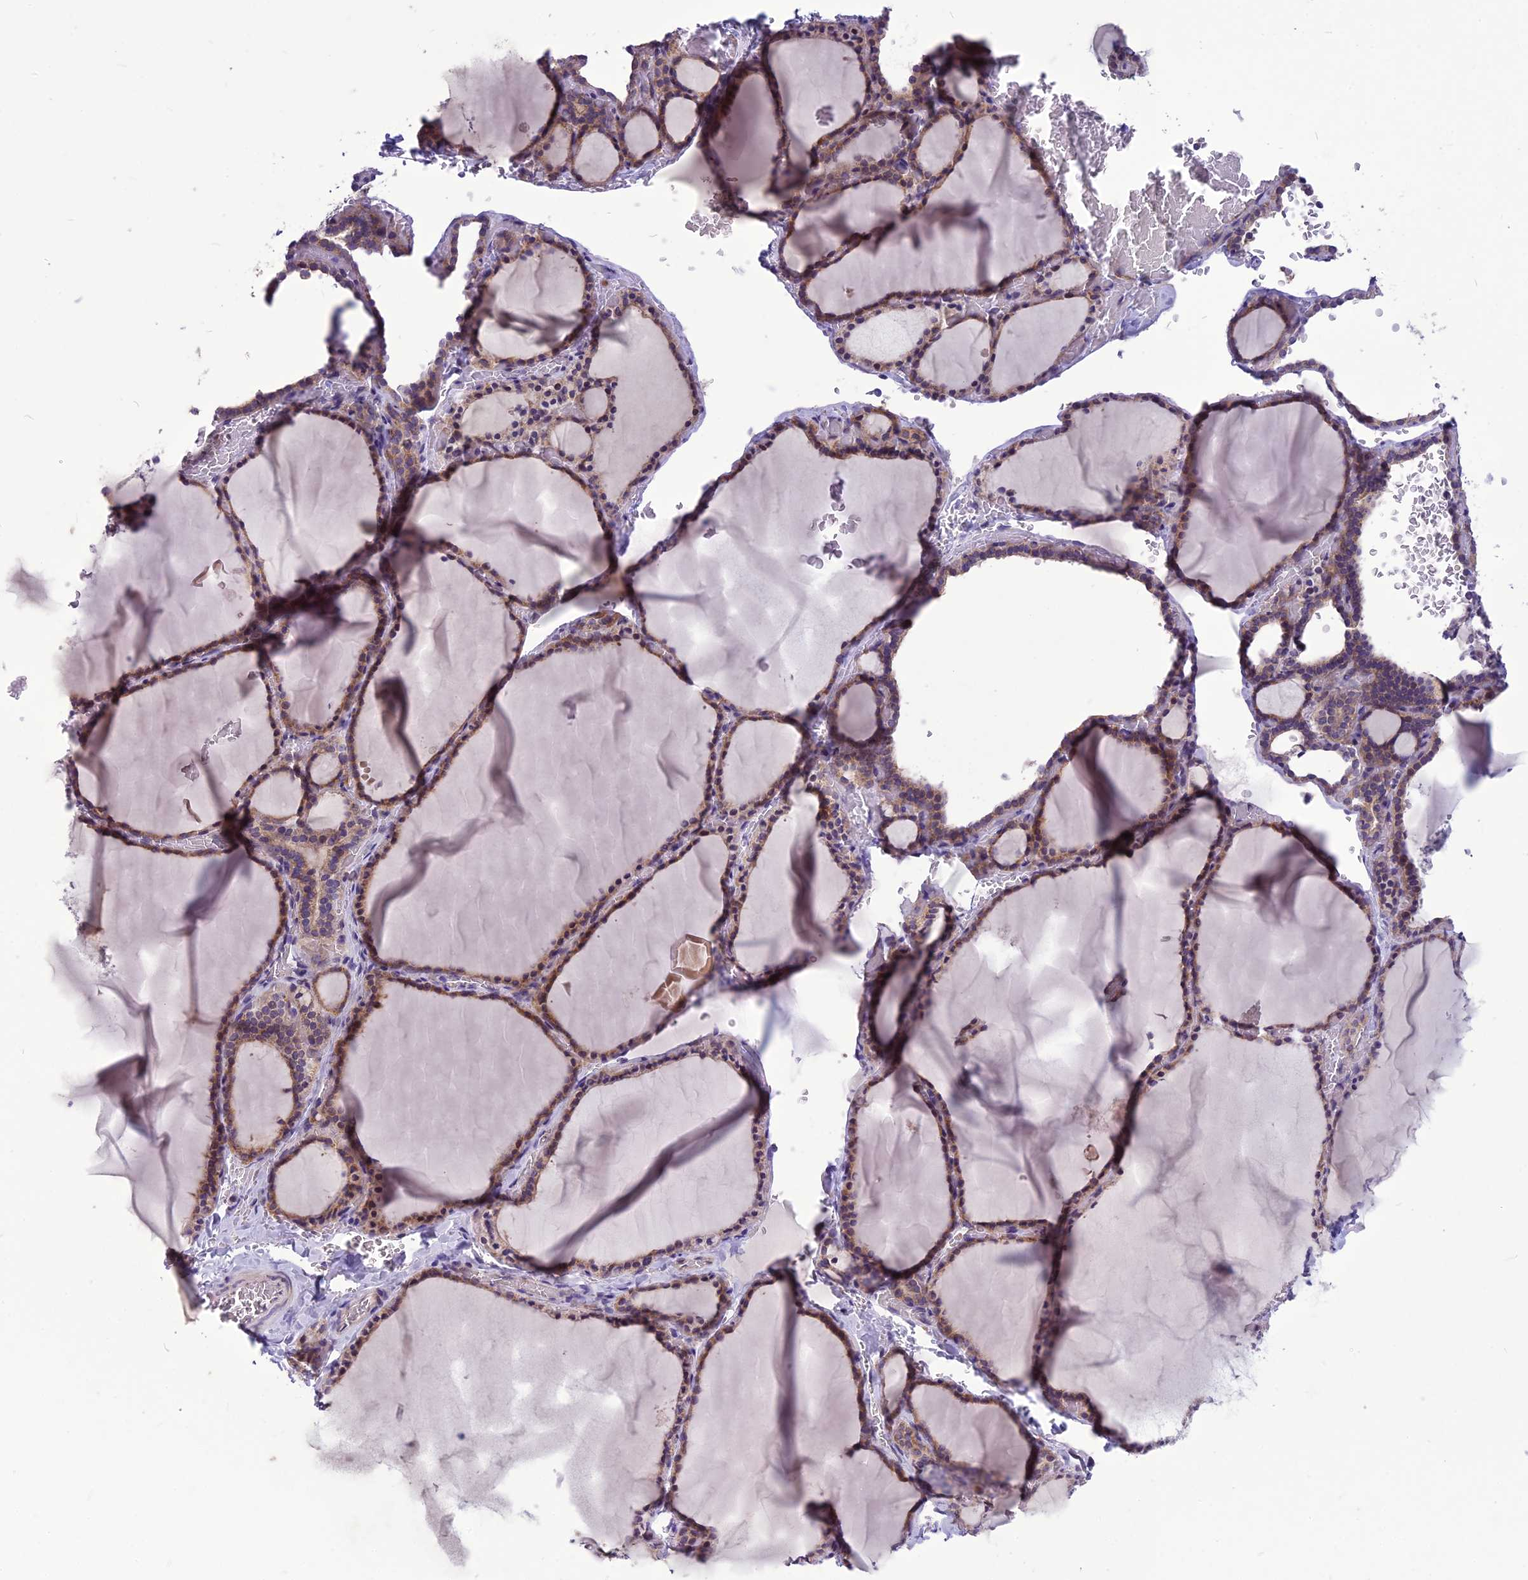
{"staining": {"intensity": "moderate", "quantity": ">75%", "location": "cytoplasmic/membranous"}, "tissue": "thyroid gland", "cell_type": "Glandular cells", "image_type": "normal", "snomed": [{"axis": "morphology", "description": "Normal tissue, NOS"}, {"axis": "topography", "description": "Thyroid gland"}], "caption": "Moderate cytoplasmic/membranous expression is identified in about >75% of glandular cells in benign thyroid gland. The protein of interest is shown in brown color, while the nuclei are stained blue.", "gene": "PSMF1", "patient": {"sex": "female", "age": 39}}